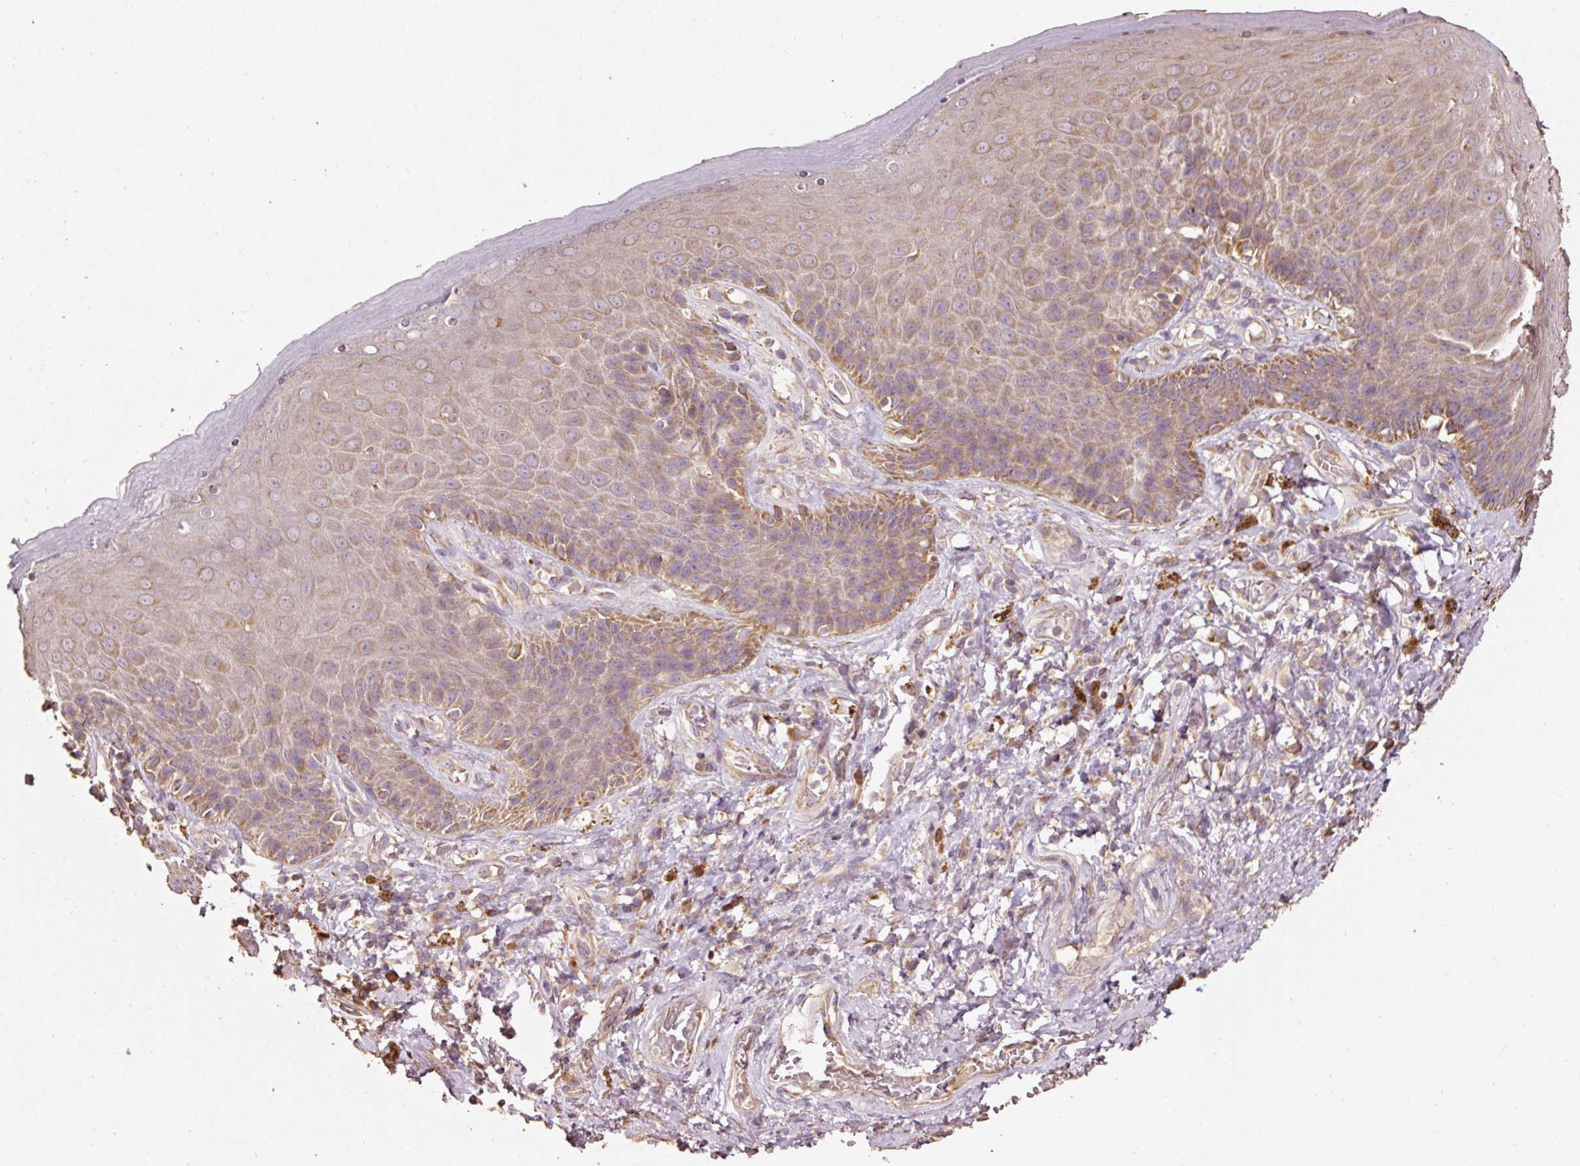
{"staining": {"intensity": "moderate", "quantity": "25%-75%", "location": "cytoplasmic/membranous"}, "tissue": "skin", "cell_type": "Epidermal cells", "image_type": "normal", "snomed": [{"axis": "morphology", "description": "Normal tissue, NOS"}, {"axis": "topography", "description": "Anal"}, {"axis": "topography", "description": "Peripheral nerve tissue"}], "caption": "Immunohistochemical staining of benign human skin shows medium levels of moderate cytoplasmic/membranous expression in about 25%-75% of epidermal cells. The protein is shown in brown color, while the nuclei are stained blue.", "gene": "EFHC1", "patient": {"sex": "male", "age": 53}}